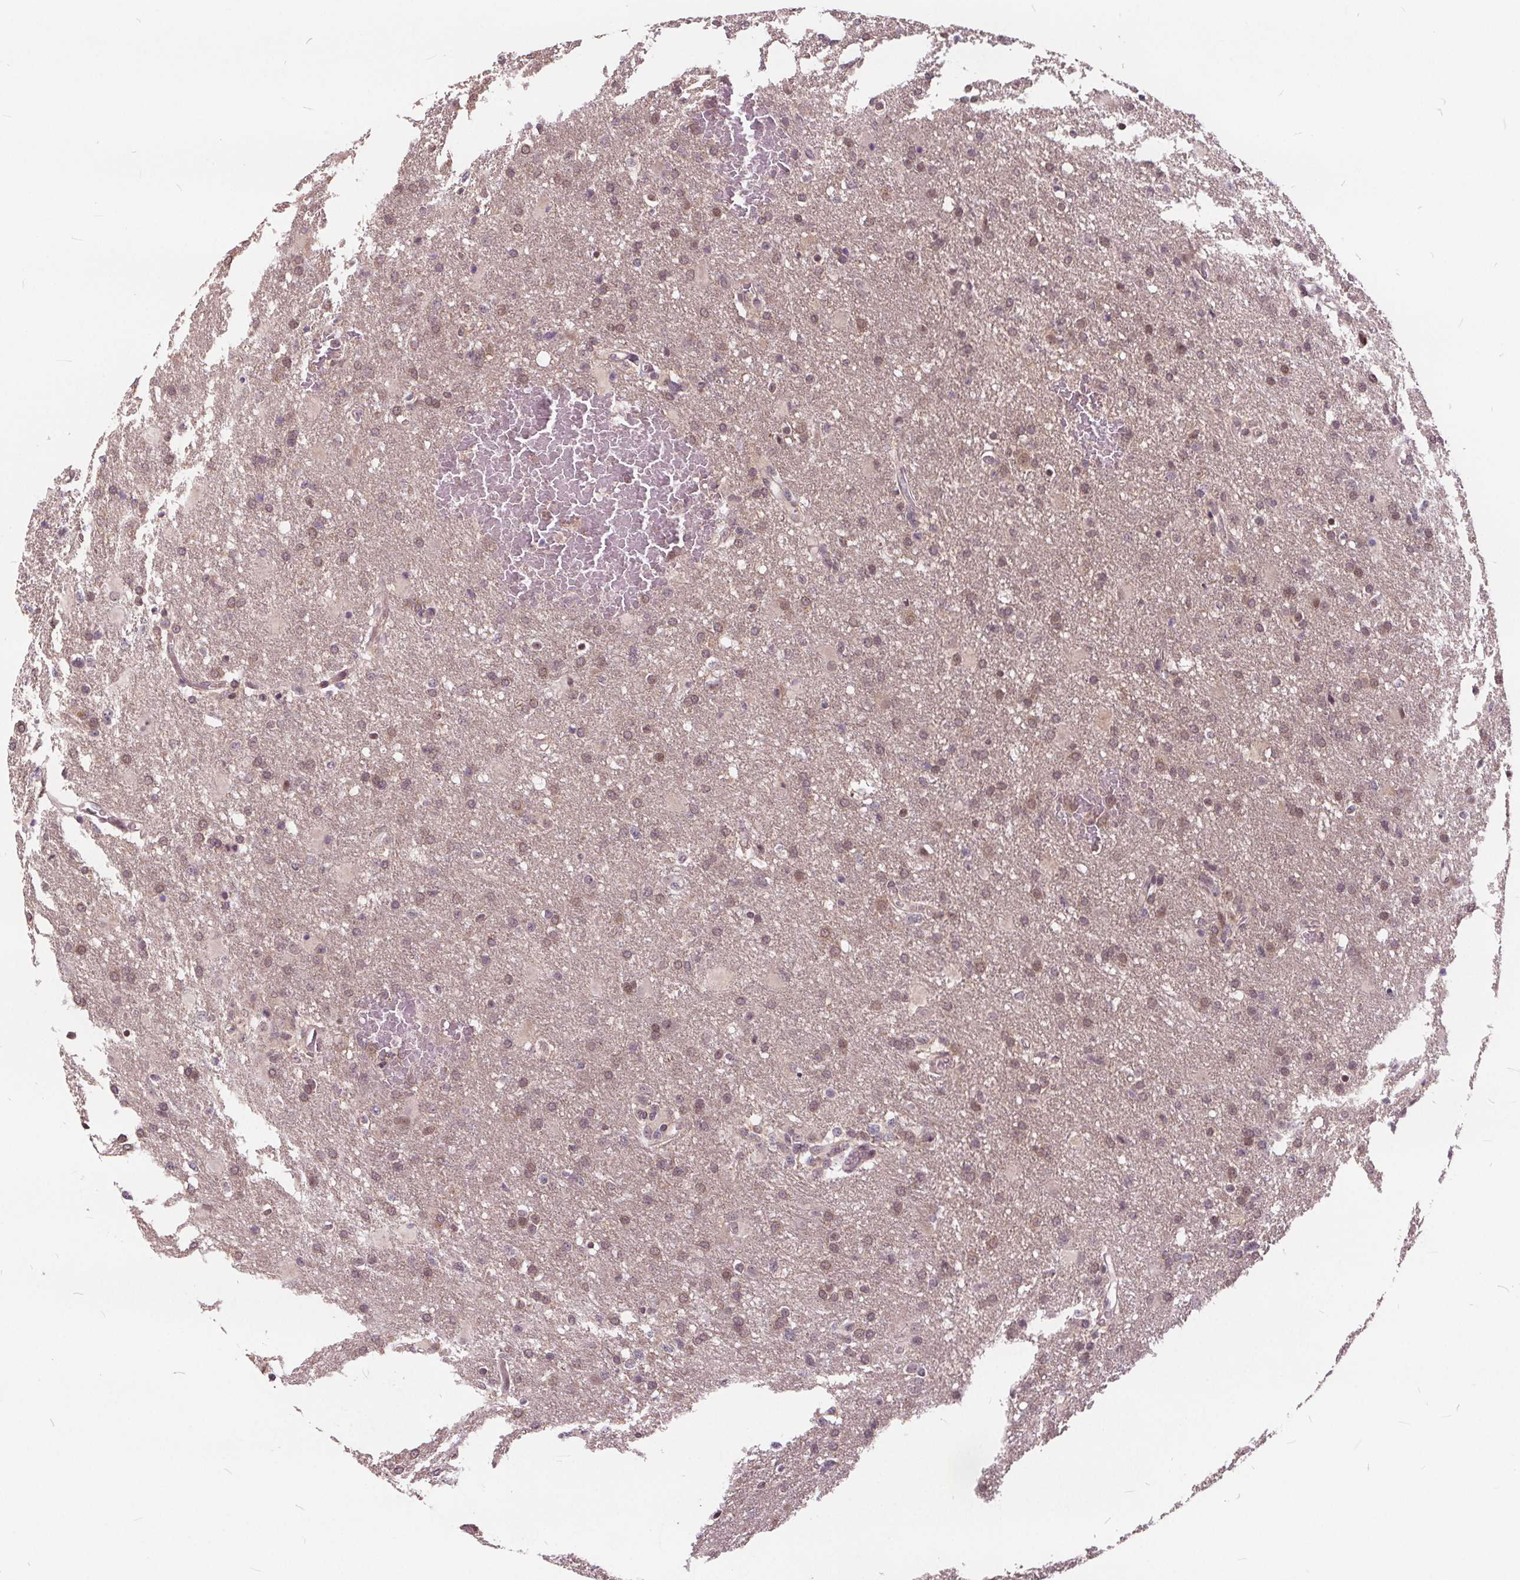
{"staining": {"intensity": "negative", "quantity": "none", "location": "none"}, "tissue": "glioma", "cell_type": "Tumor cells", "image_type": "cancer", "snomed": [{"axis": "morphology", "description": "Glioma, malignant, High grade"}, {"axis": "topography", "description": "Brain"}], "caption": "High power microscopy micrograph of an IHC micrograph of glioma, revealing no significant positivity in tumor cells.", "gene": "HIF1AN", "patient": {"sex": "male", "age": 68}}